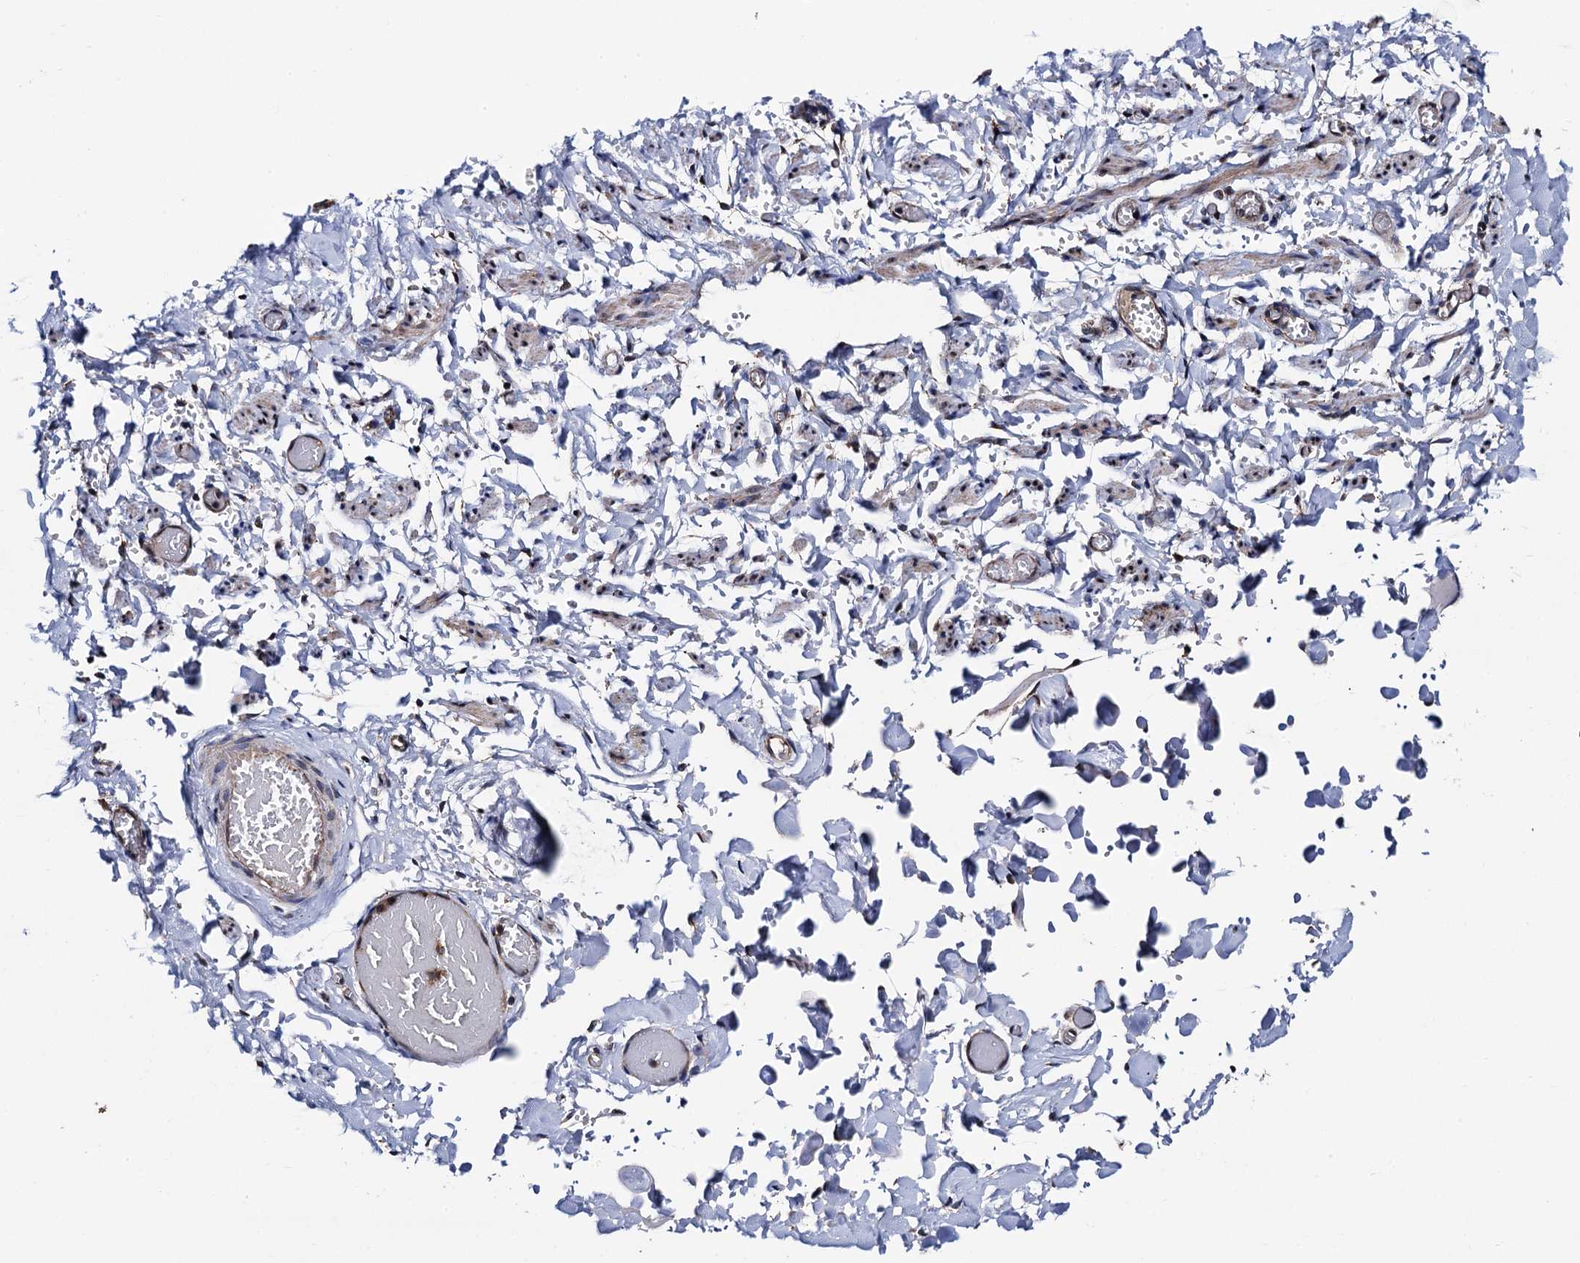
{"staining": {"intensity": "negative", "quantity": "none", "location": "none"}, "tissue": "adipose tissue", "cell_type": "Adipocytes", "image_type": "normal", "snomed": [{"axis": "morphology", "description": "Normal tissue, NOS"}, {"axis": "topography", "description": "Vascular tissue"}, {"axis": "topography", "description": "Fallopian tube"}, {"axis": "topography", "description": "Ovary"}], "caption": "High magnification brightfield microscopy of unremarkable adipose tissue stained with DAB (3,3'-diaminobenzidine) (brown) and counterstained with hematoxylin (blue): adipocytes show no significant positivity. (Stains: DAB IHC with hematoxylin counter stain, Microscopy: brightfield microscopy at high magnification).", "gene": "PTCD3", "patient": {"sex": "female", "age": 67}}